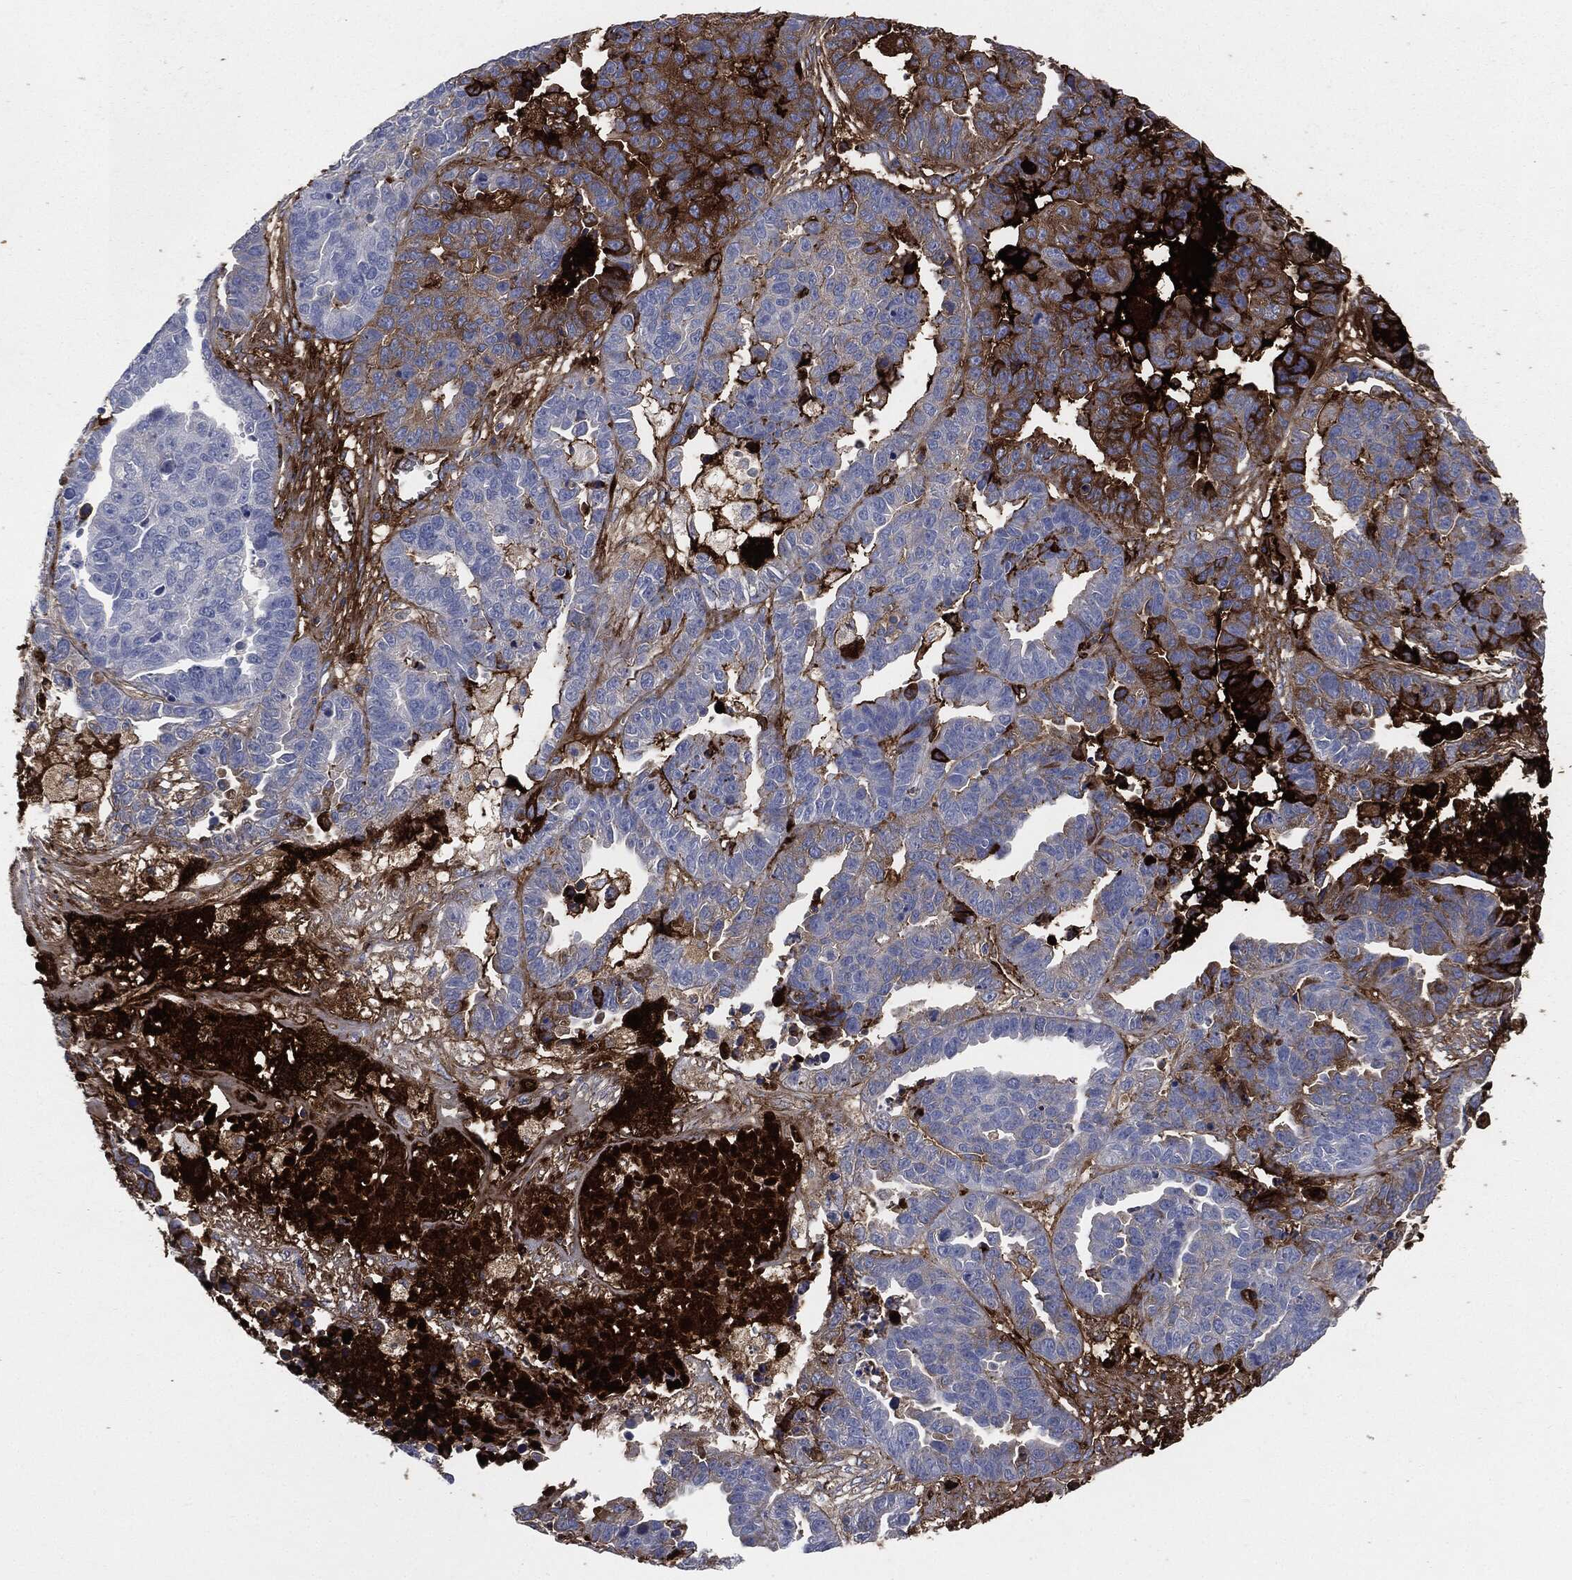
{"staining": {"intensity": "strong", "quantity": "<25%", "location": "cytoplasmic/membranous"}, "tissue": "ovarian cancer", "cell_type": "Tumor cells", "image_type": "cancer", "snomed": [{"axis": "morphology", "description": "Cystadenocarcinoma, serous, NOS"}, {"axis": "topography", "description": "Ovary"}], "caption": "The micrograph demonstrates immunohistochemical staining of serous cystadenocarcinoma (ovarian). There is strong cytoplasmic/membranous positivity is present in approximately <25% of tumor cells.", "gene": "APOB", "patient": {"sex": "female", "age": 87}}